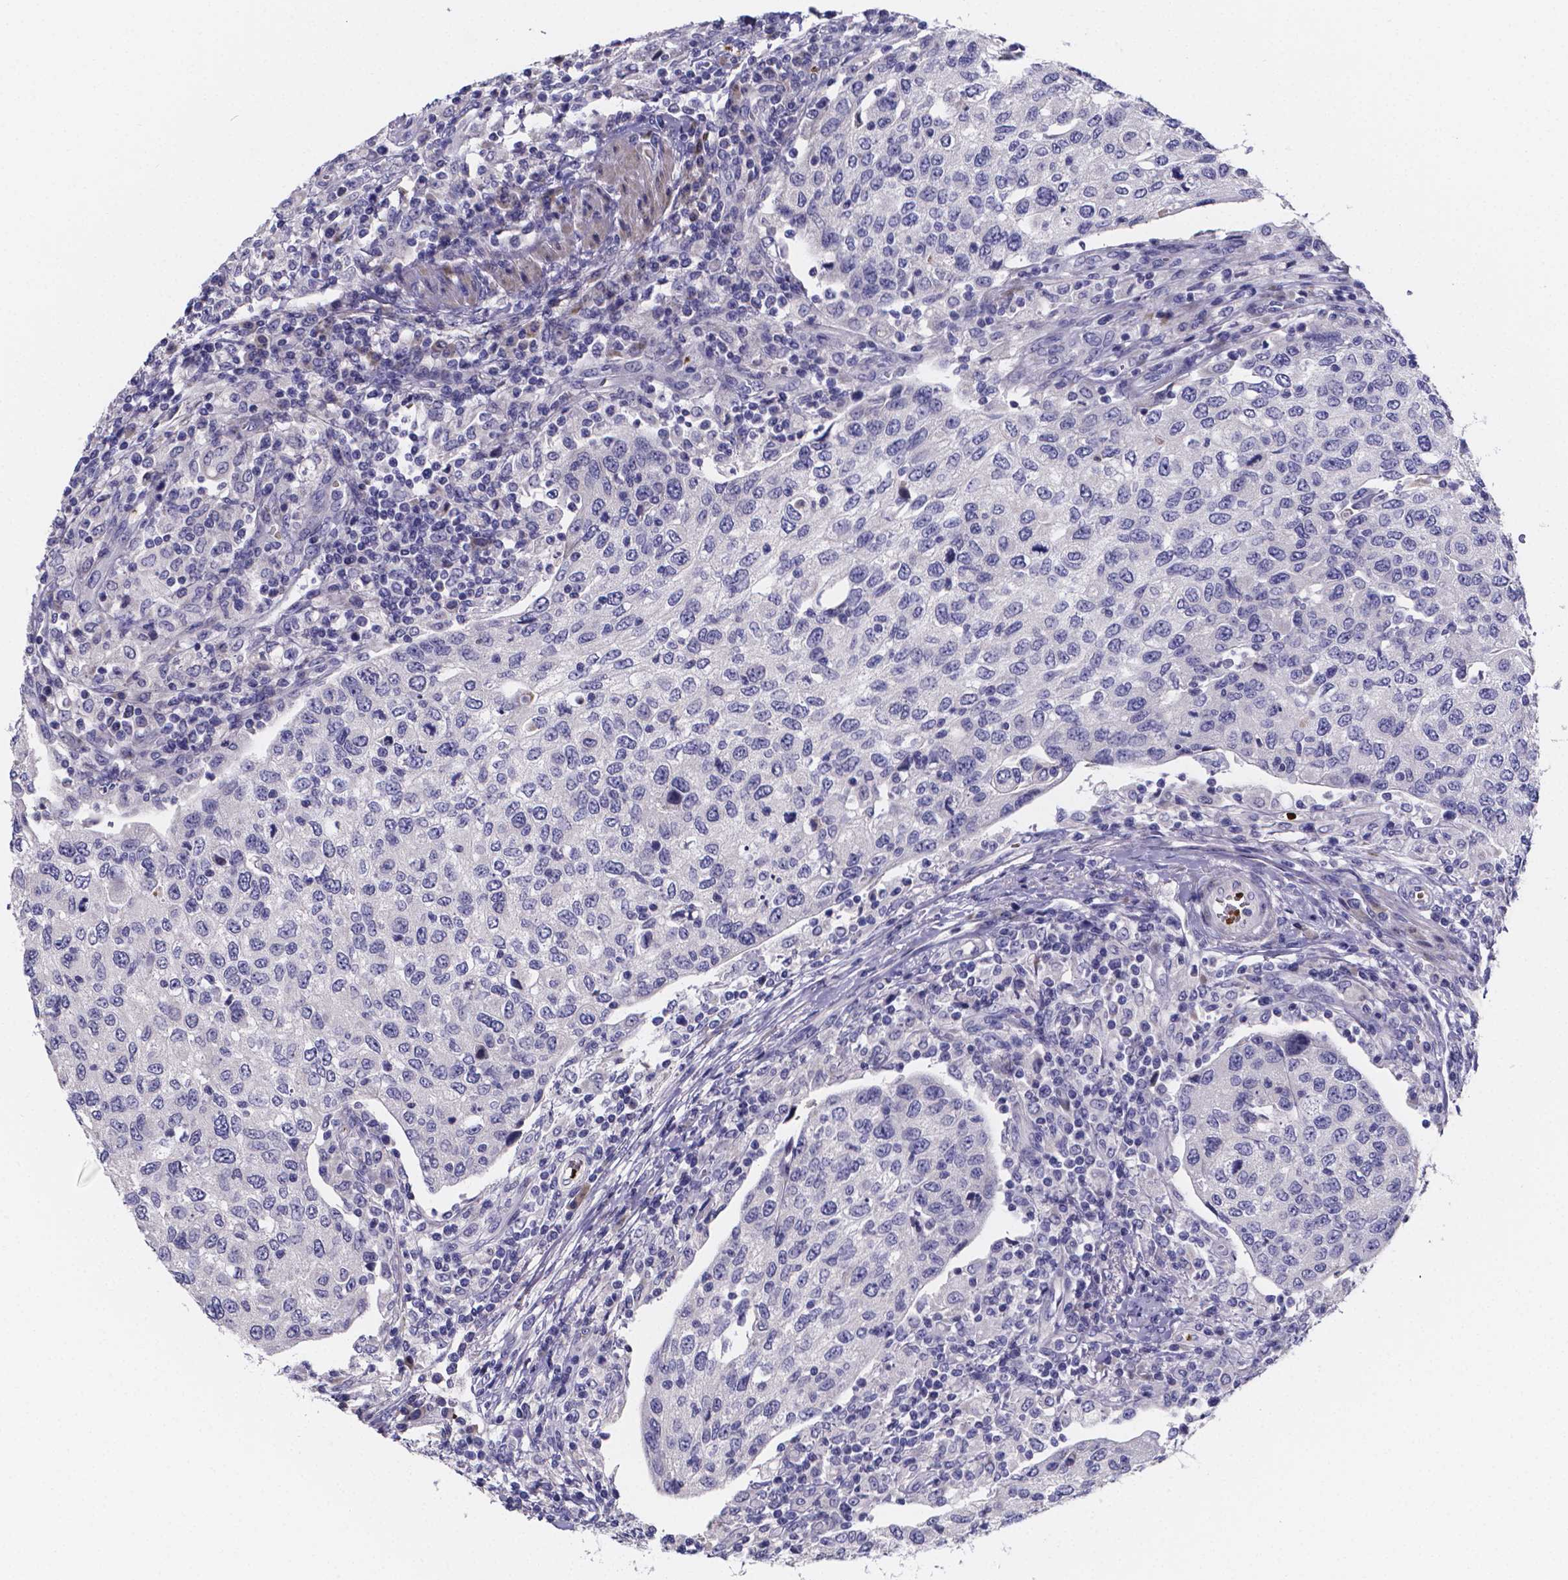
{"staining": {"intensity": "negative", "quantity": "none", "location": "none"}, "tissue": "urothelial cancer", "cell_type": "Tumor cells", "image_type": "cancer", "snomed": [{"axis": "morphology", "description": "Urothelial carcinoma, High grade"}, {"axis": "topography", "description": "Urinary bladder"}], "caption": "Tumor cells are negative for brown protein staining in urothelial cancer.", "gene": "GABRA3", "patient": {"sex": "female", "age": 78}}